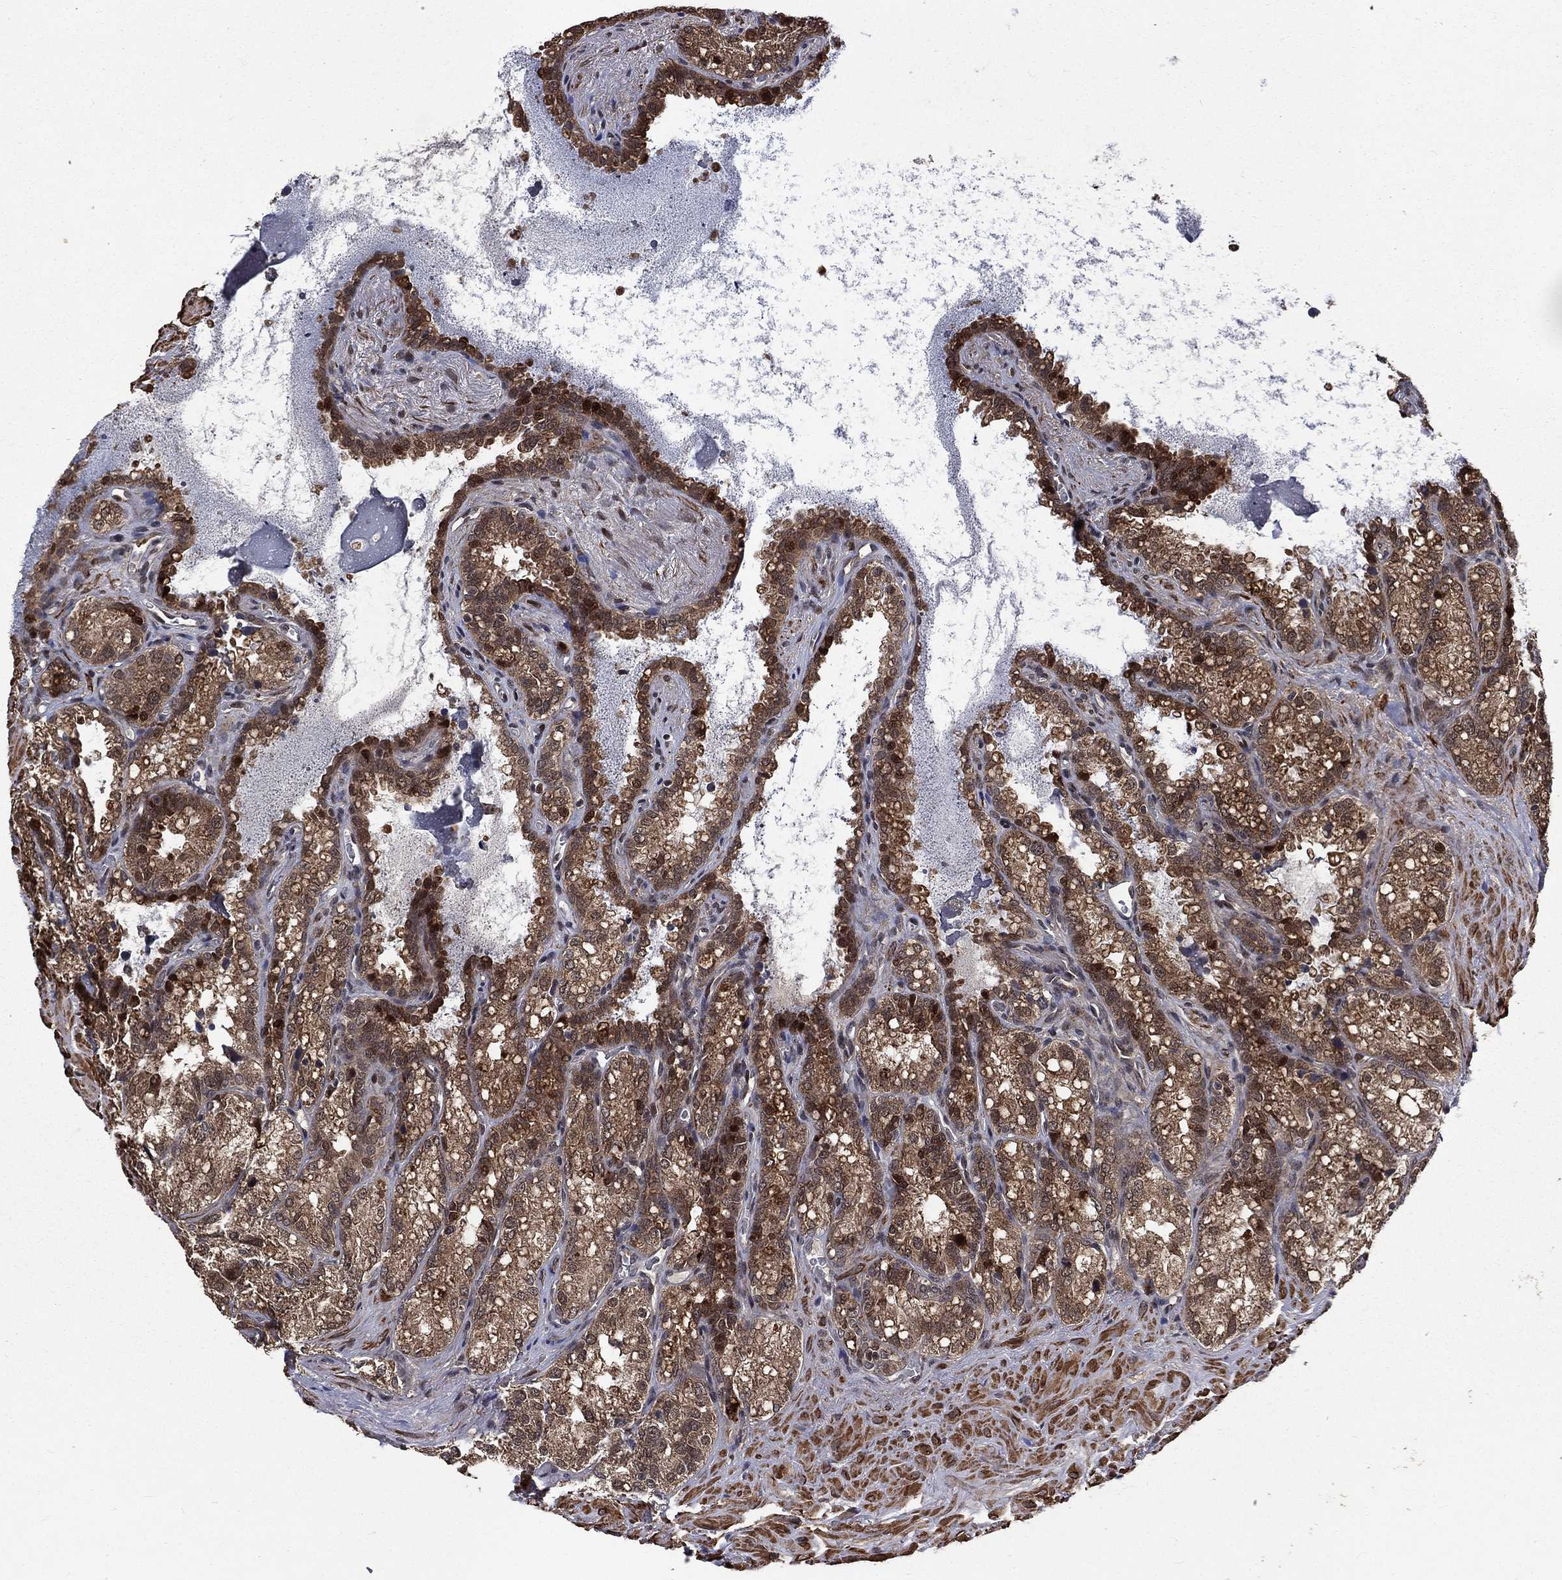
{"staining": {"intensity": "moderate", "quantity": ">75%", "location": "cytoplasmic/membranous"}, "tissue": "seminal vesicle", "cell_type": "Glandular cells", "image_type": "normal", "snomed": [{"axis": "morphology", "description": "Normal tissue, NOS"}, {"axis": "topography", "description": "Seminal veicle"}], "caption": "Seminal vesicle stained for a protein exhibits moderate cytoplasmic/membranous positivity in glandular cells. The staining was performed using DAB to visualize the protein expression in brown, while the nuclei were stained in blue with hematoxylin (Magnification: 20x).", "gene": "LENG8", "patient": {"sex": "male", "age": 68}}